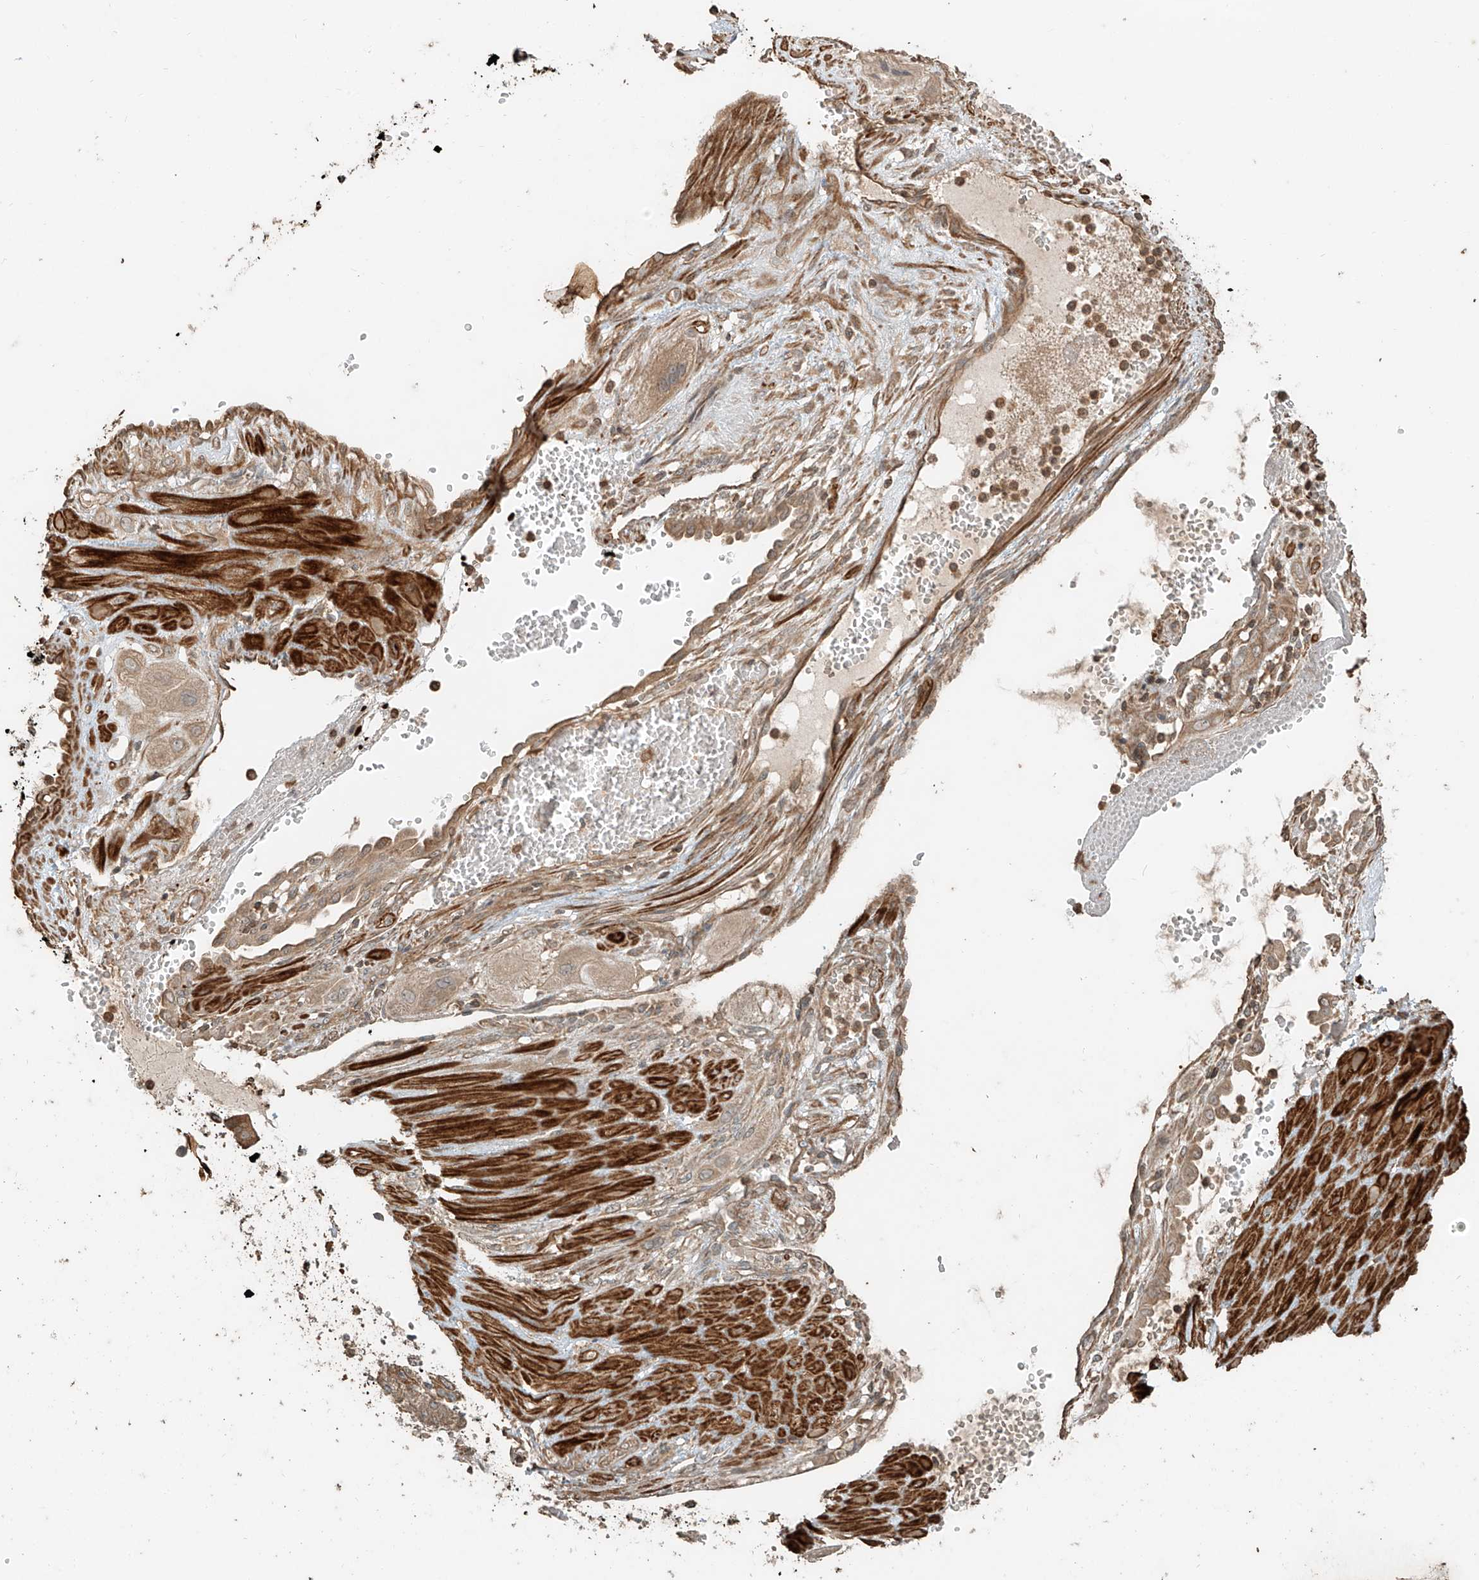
{"staining": {"intensity": "weak", "quantity": ">75%", "location": "cytoplasmic/membranous"}, "tissue": "cervical cancer", "cell_type": "Tumor cells", "image_type": "cancer", "snomed": [{"axis": "morphology", "description": "Squamous cell carcinoma, NOS"}, {"axis": "topography", "description": "Cervix"}], "caption": "Protein staining shows weak cytoplasmic/membranous positivity in about >75% of tumor cells in squamous cell carcinoma (cervical).", "gene": "ANKZF1", "patient": {"sex": "female", "age": 34}}